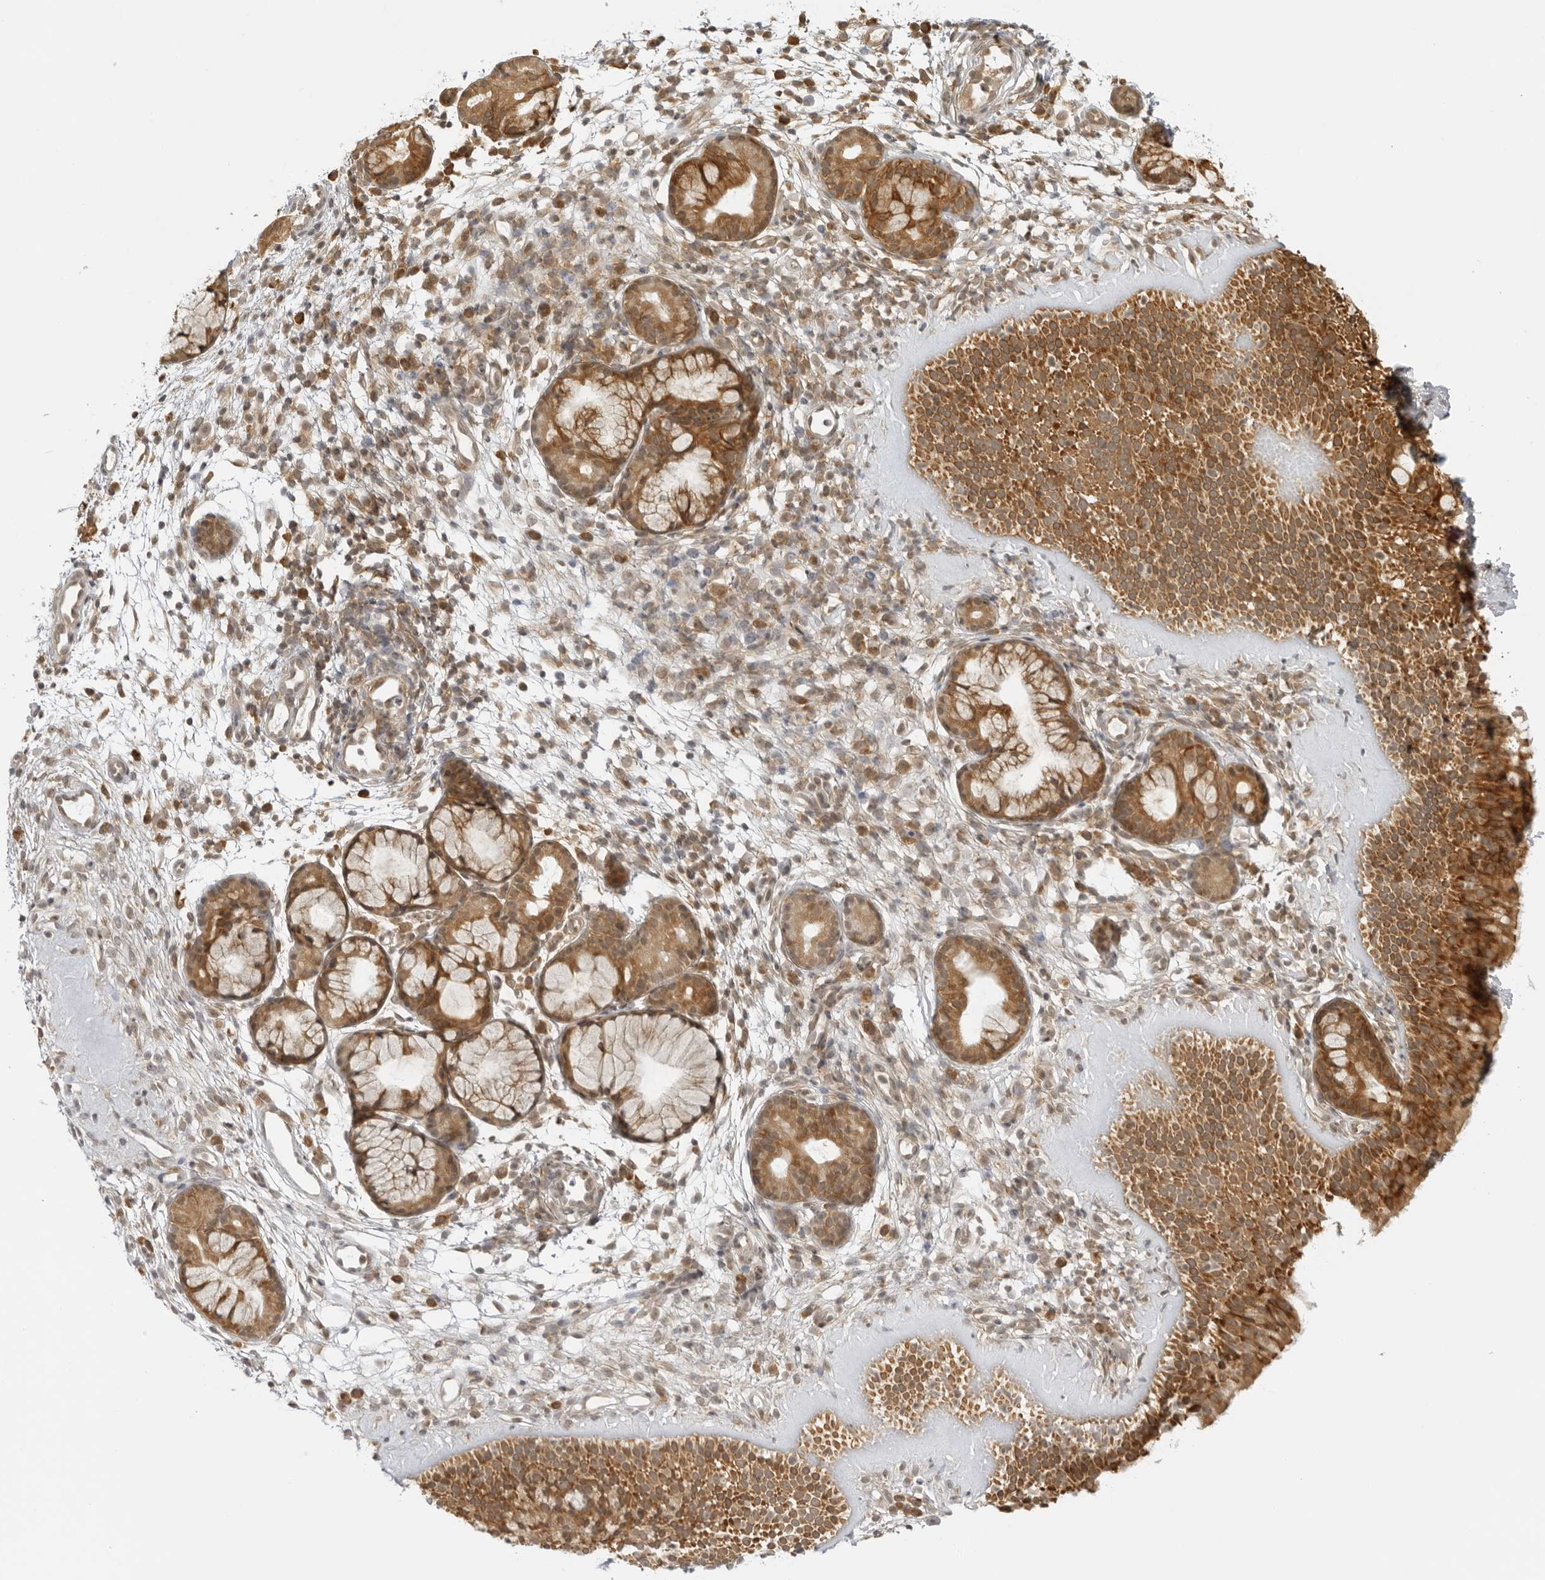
{"staining": {"intensity": "strong", "quantity": ">75%", "location": "cytoplasmic/membranous"}, "tissue": "nasopharynx", "cell_type": "Respiratory epithelial cells", "image_type": "normal", "snomed": [{"axis": "morphology", "description": "Normal tissue, NOS"}, {"axis": "morphology", "description": "Inflammation, NOS"}, {"axis": "topography", "description": "Nasopharynx"}], "caption": "A high amount of strong cytoplasmic/membranous positivity is seen in approximately >75% of respiratory epithelial cells in benign nasopharynx.", "gene": "PRRC2C", "patient": {"sex": "female", "age": 19}}